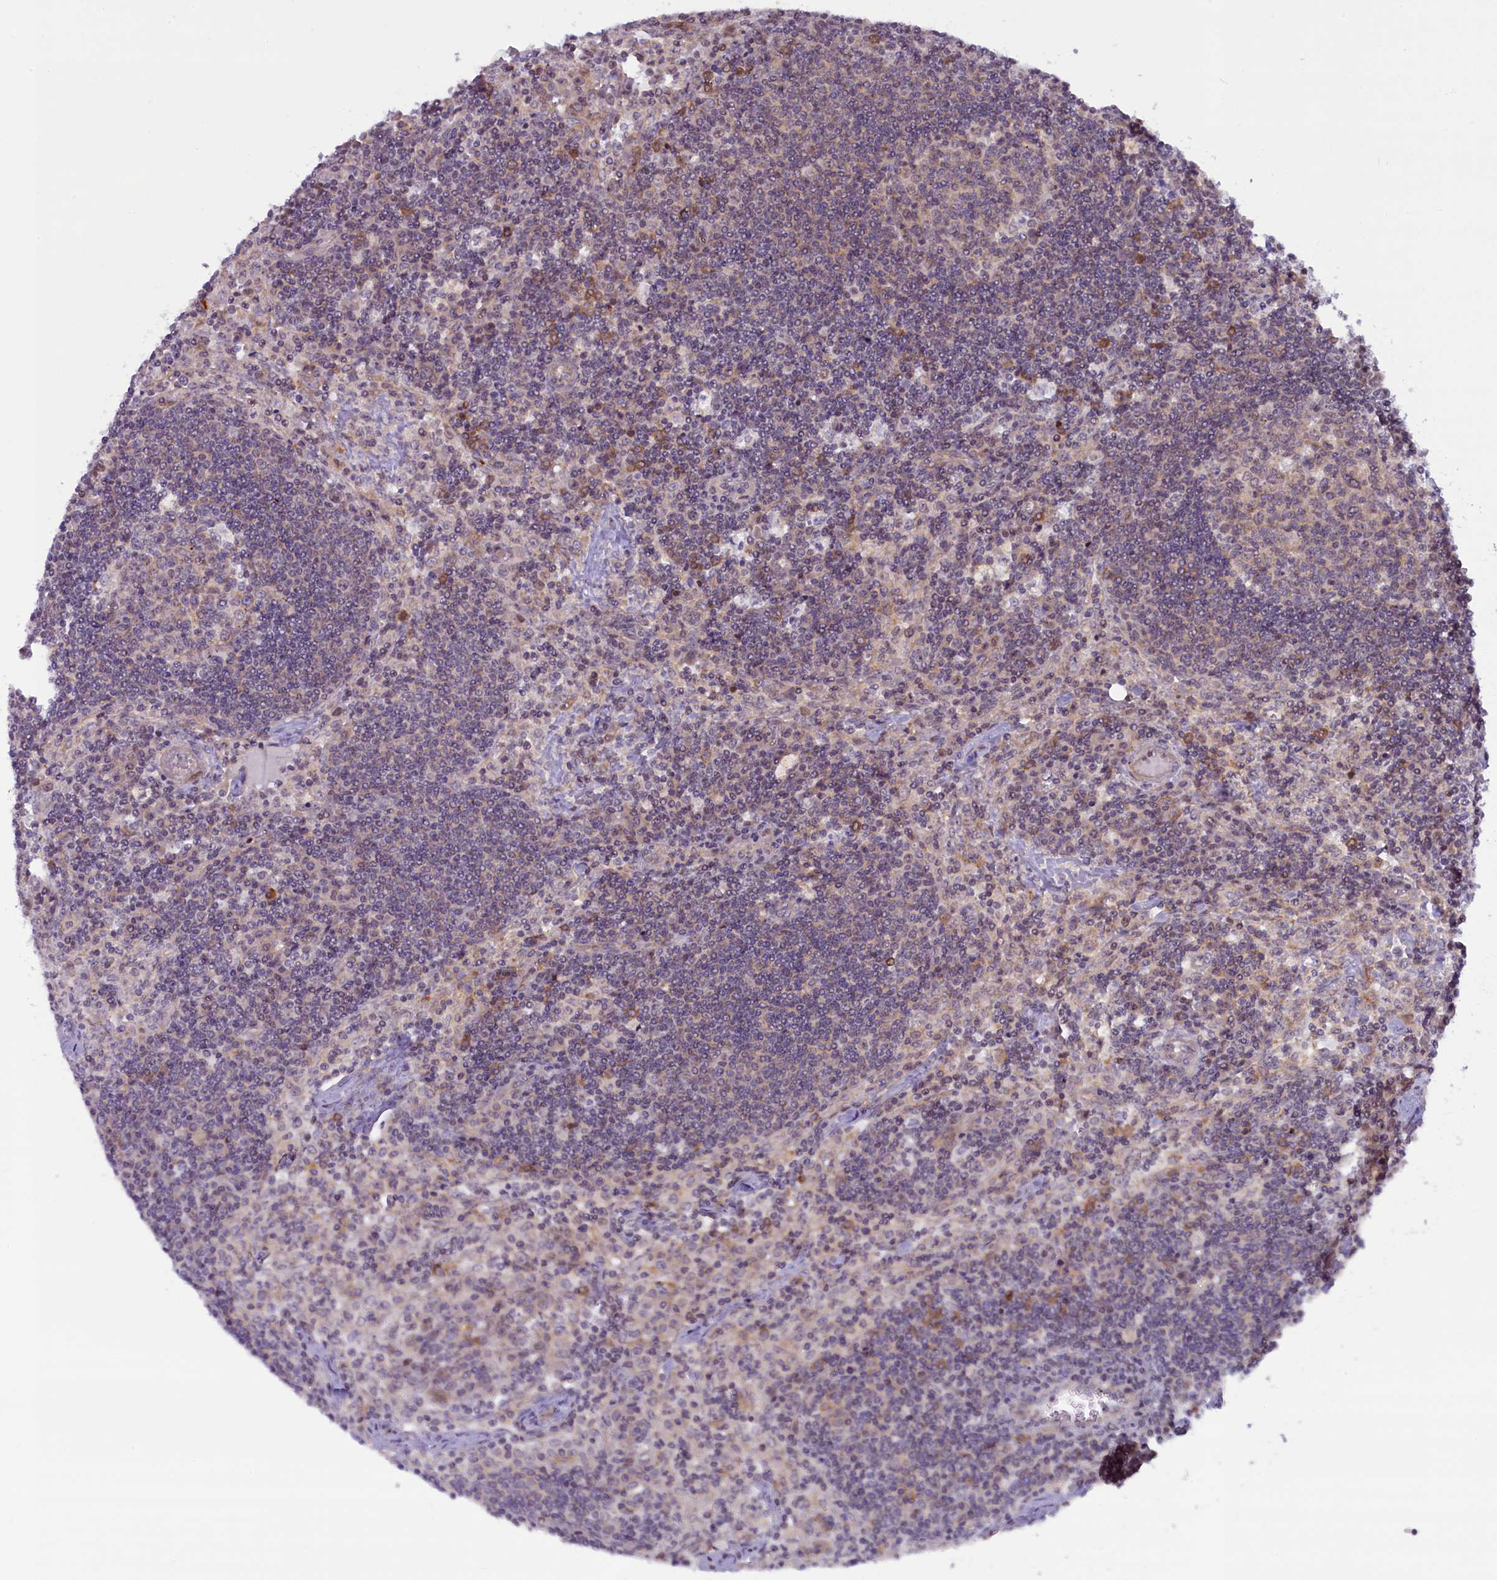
{"staining": {"intensity": "negative", "quantity": "none", "location": "none"}, "tissue": "lymph node", "cell_type": "Germinal center cells", "image_type": "normal", "snomed": [{"axis": "morphology", "description": "Normal tissue, NOS"}, {"axis": "topography", "description": "Lymph node"}], "caption": "Immunohistochemical staining of unremarkable human lymph node shows no significant positivity in germinal center cells.", "gene": "CCL23", "patient": {"sex": "male", "age": 58}}